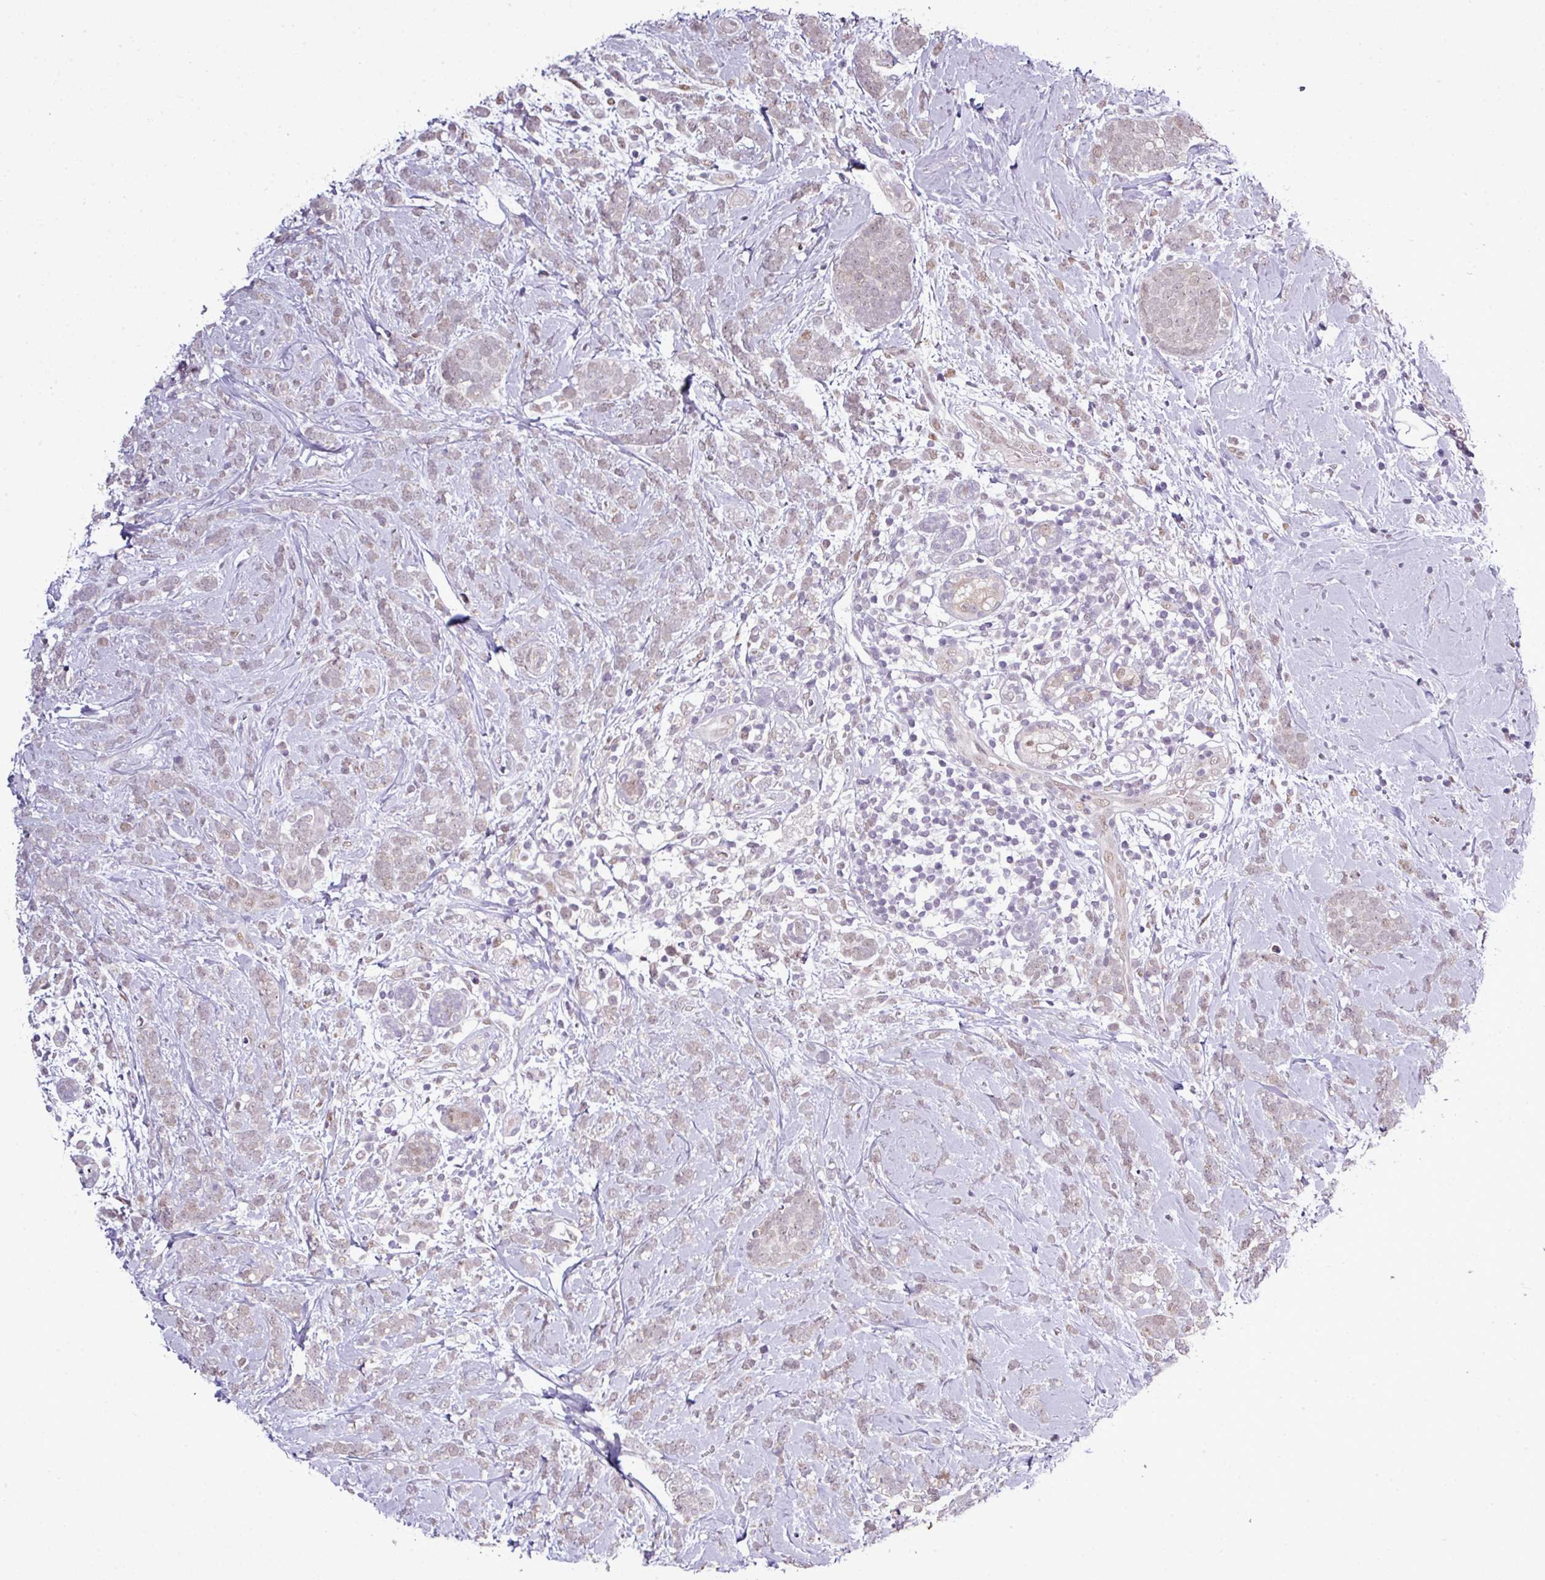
{"staining": {"intensity": "negative", "quantity": "none", "location": "none"}, "tissue": "breast cancer", "cell_type": "Tumor cells", "image_type": "cancer", "snomed": [{"axis": "morphology", "description": "Lobular carcinoma"}, {"axis": "topography", "description": "Breast"}], "caption": "Immunohistochemical staining of lobular carcinoma (breast) demonstrates no significant expression in tumor cells.", "gene": "ZNF217", "patient": {"sex": "female", "age": 58}}